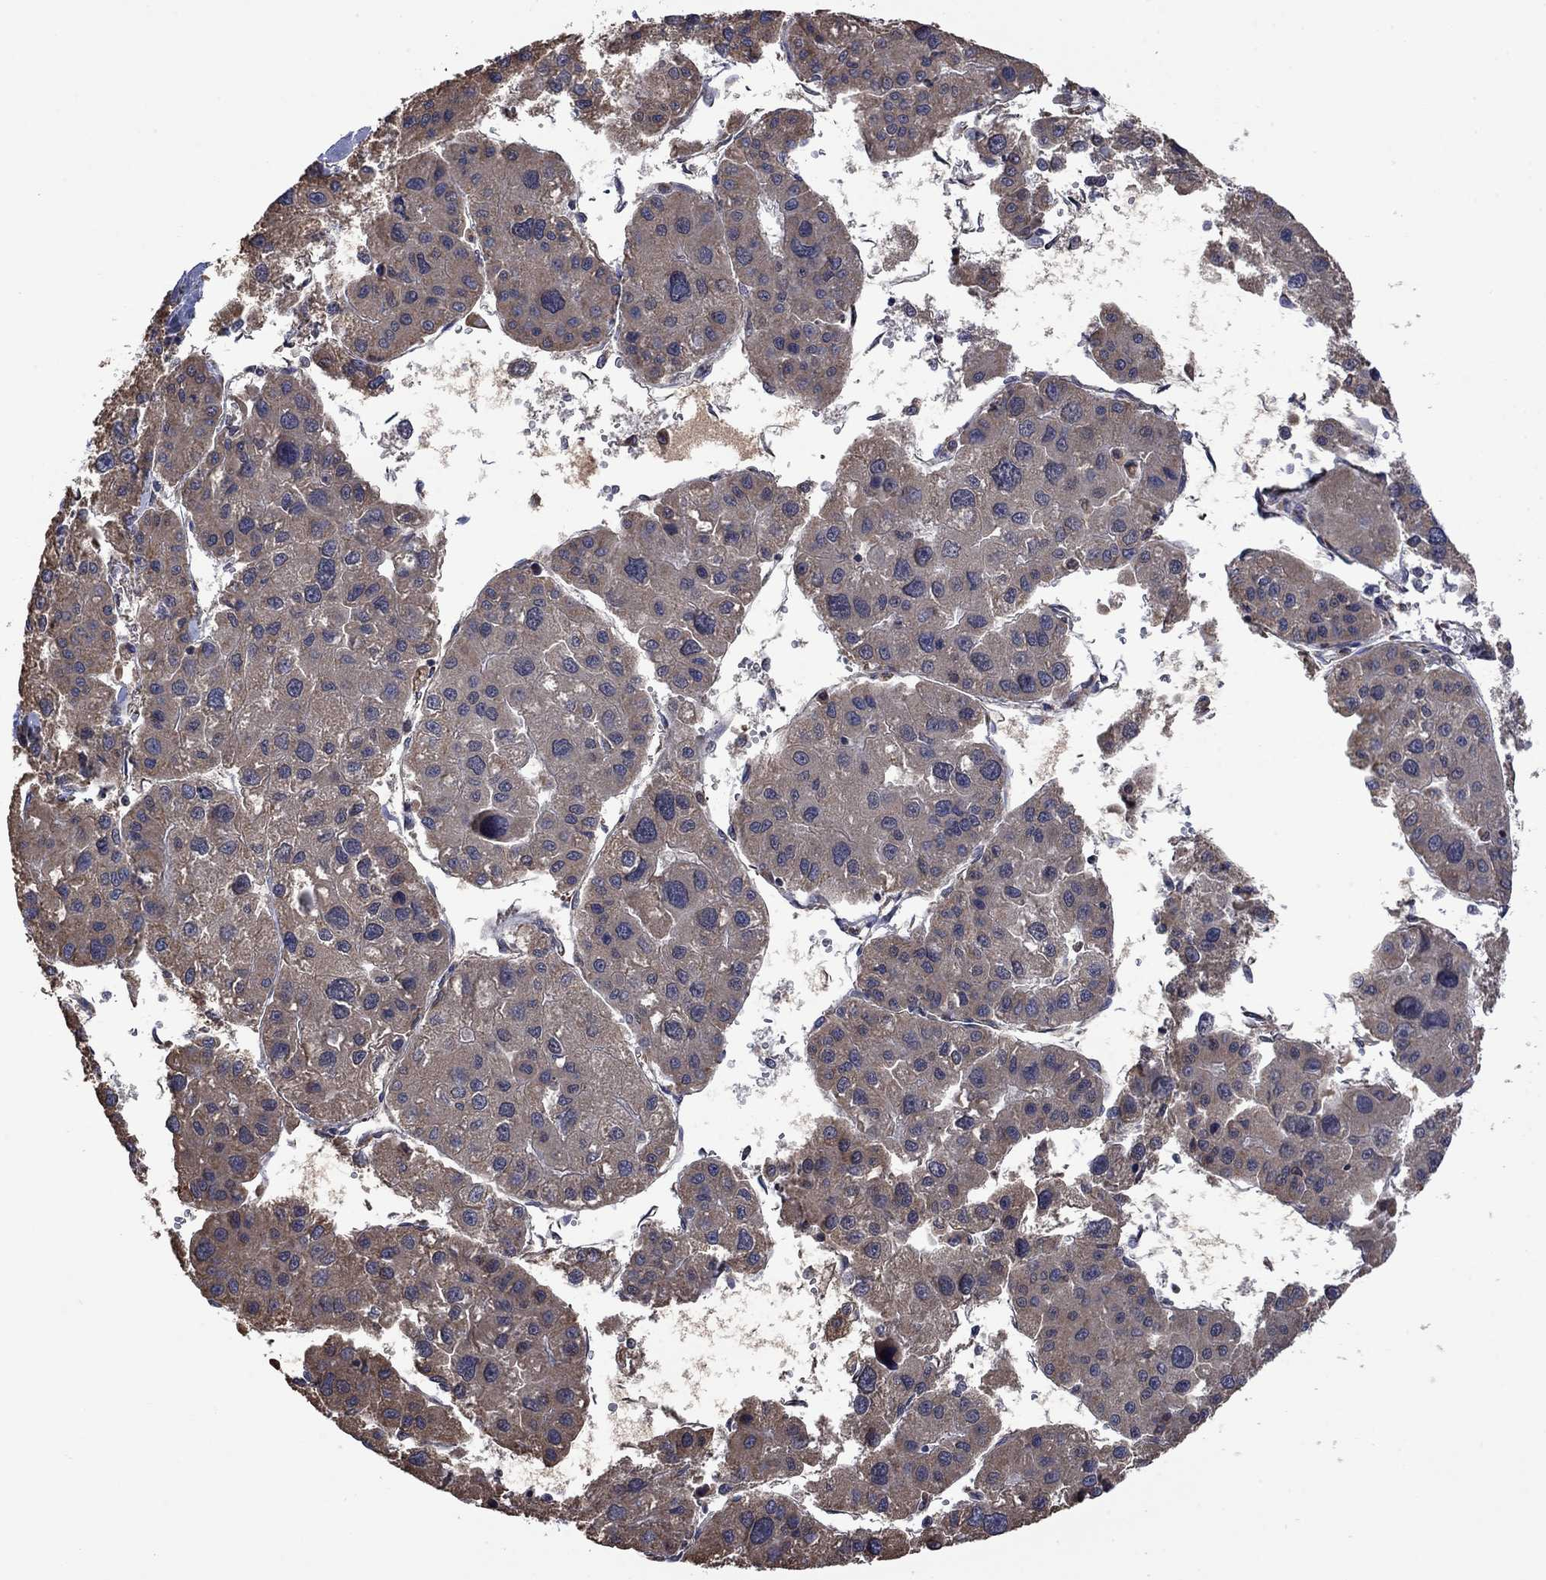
{"staining": {"intensity": "moderate", "quantity": "25%-75%", "location": "cytoplasmic/membranous"}, "tissue": "liver cancer", "cell_type": "Tumor cells", "image_type": "cancer", "snomed": [{"axis": "morphology", "description": "Carcinoma, Hepatocellular, NOS"}, {"axis": "topography", "description": "Liver"}], "caption": "About 25%-75% of tumor cells in human liver cancer (hepatocellular carcinoma) exhibit moderate cytoplasmic/membranous protein staining as visualized by brown immunohistochemical staining.", "gene": "FURIN", "patient": {"sex": "male", "age": 73}}